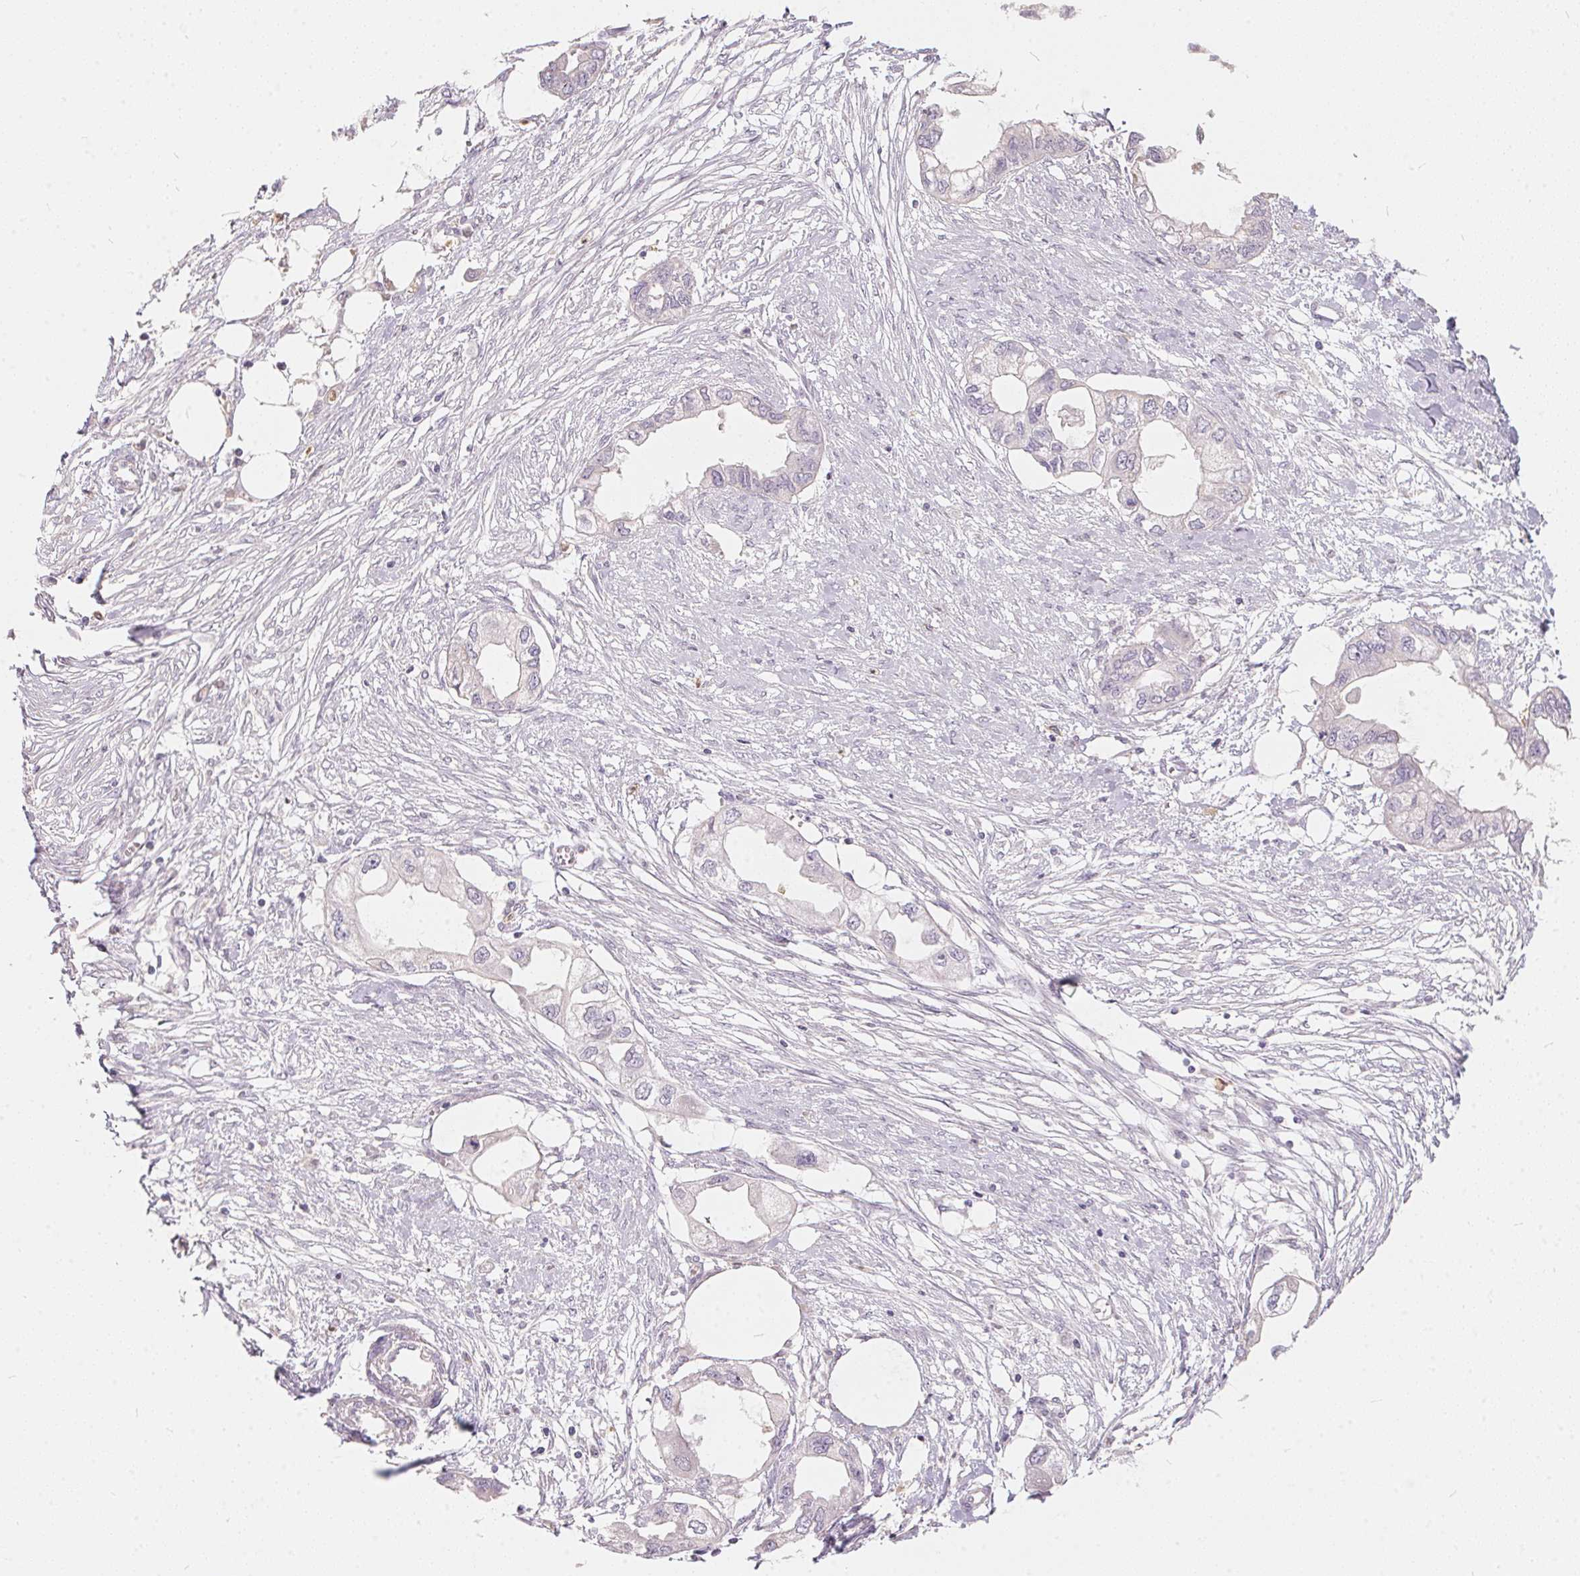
{"staining": {"intensity": "negative", "quantity": "none", "location": "none"}, "tissue": "endometrial cancer", "cell_type": "Tumor cells", "image_type": "cancer", "snomed": [{"axis": "morphology", "description": "Adenocarcinoma, NOS"}, {"axis": "morphology", "description": "Adenocarcinoma, metastatic, NOS"}, {"axis": "topography", "description": "Adipose tissue"}, {"axis": "topography", "description": "Endometrium"}], "caption": "Immunohistochemistry image of neoplastic tissue: human adenocarcinoma (endometrial) stained with DAB exhibits no significant protein positivity in tumor cells. (Brightfield microscopy of DAB (3,3'-diaminobenzidine) immunohistochemistry at high magnification).", "gene": "SERPINB1", "patient": {"sex": "female", "age": 67}}